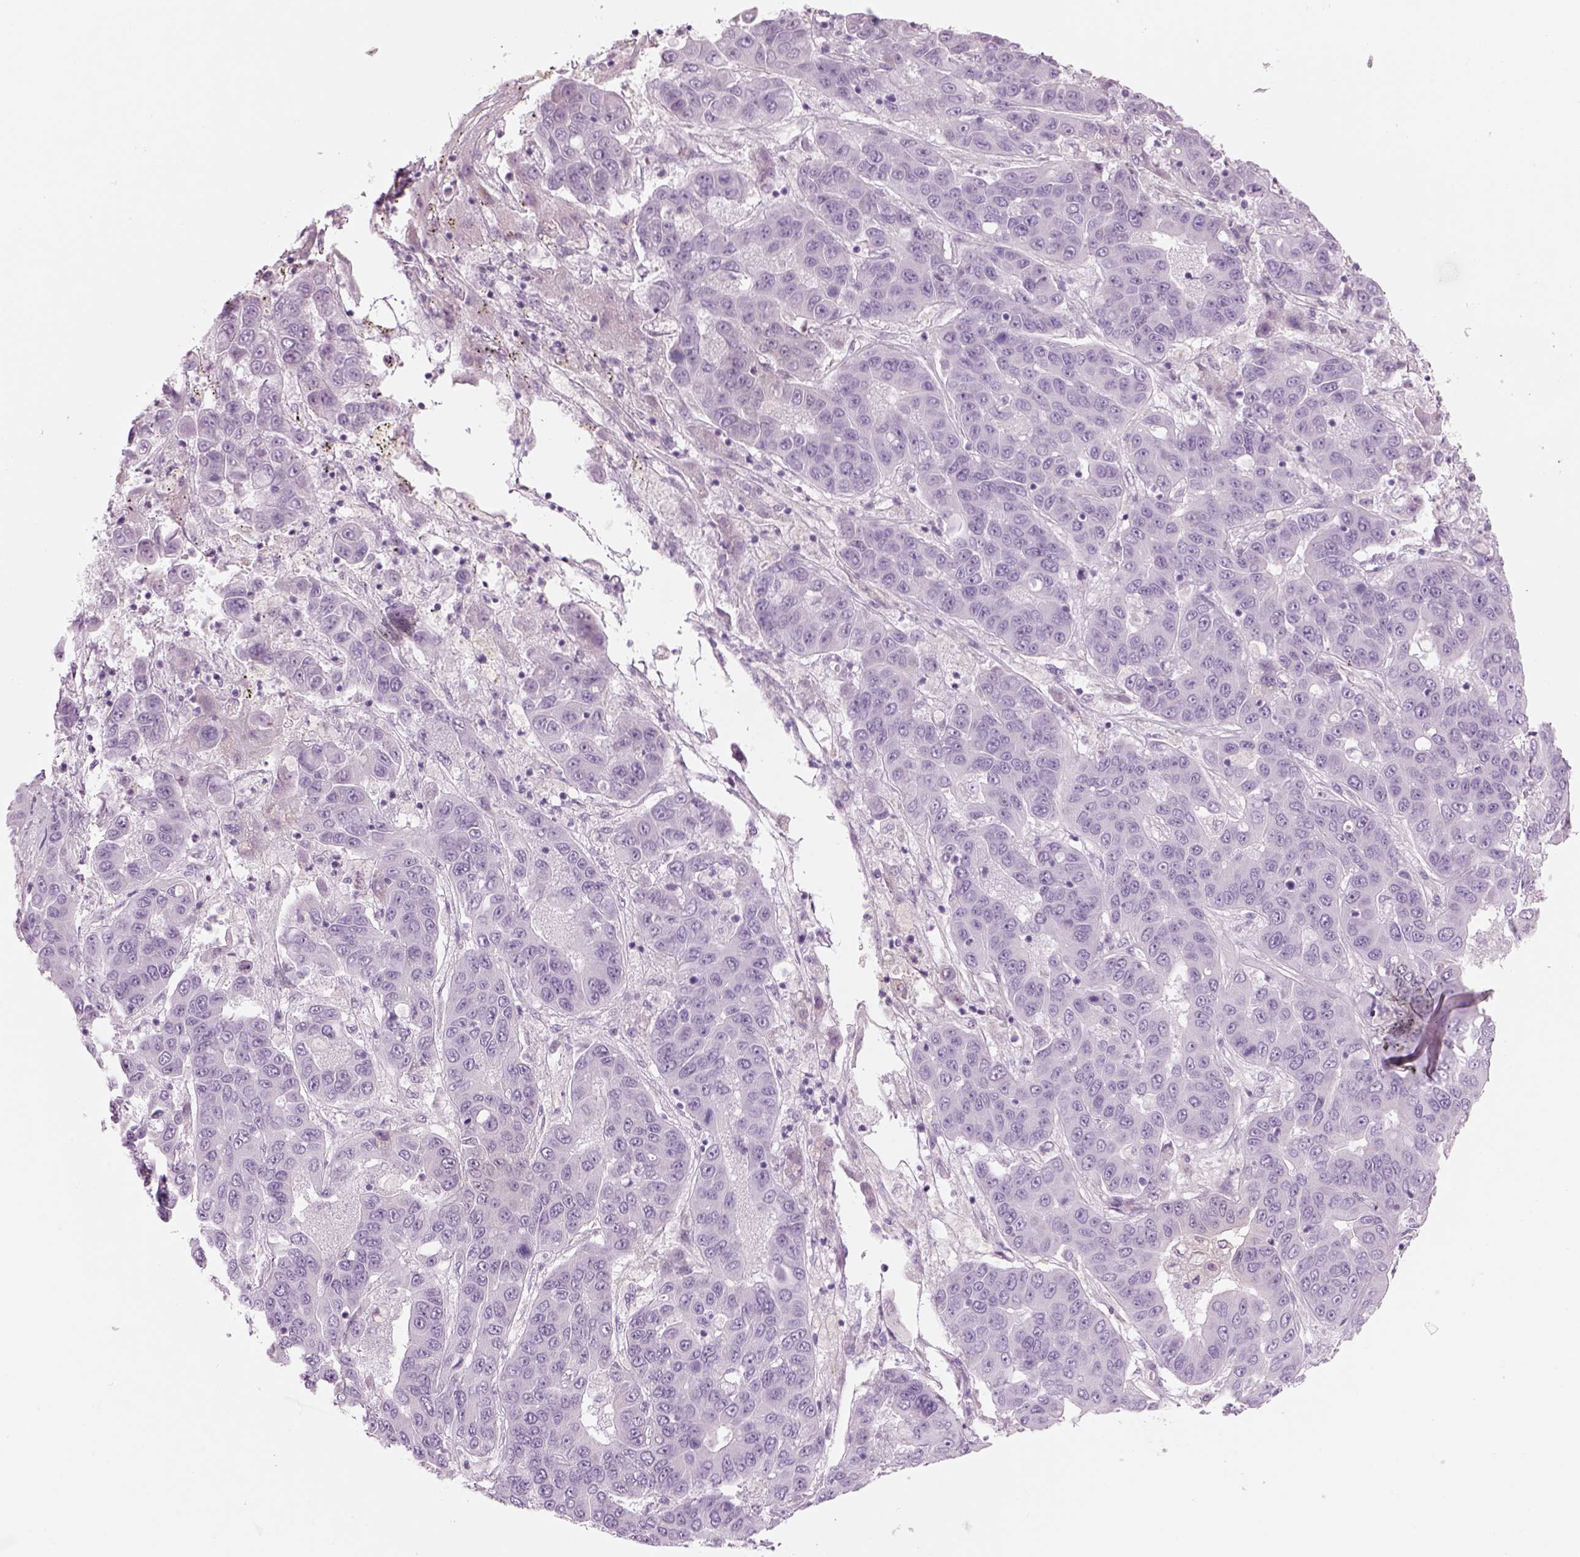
{"staining": {"intensity": "negative", "quantity": "none", "location": "none"}, "tissue": "liver cancer", "cell_type": "Tumor cells", "image_type": "cancer", "snomed": [{"axis": "morphology", "description": "Cholangiocarcinoma"}, {"axis": "topography", "description": "Liver"}], "caption": "Immunohistochemistry photomicrograph of human liver cancer (cholangiocarcinoma) stained for a protein (brown), which shows no positivity in tumor cells.", "gene": "GAS2L2", "patient": {"sex": "female", "age": 52}}